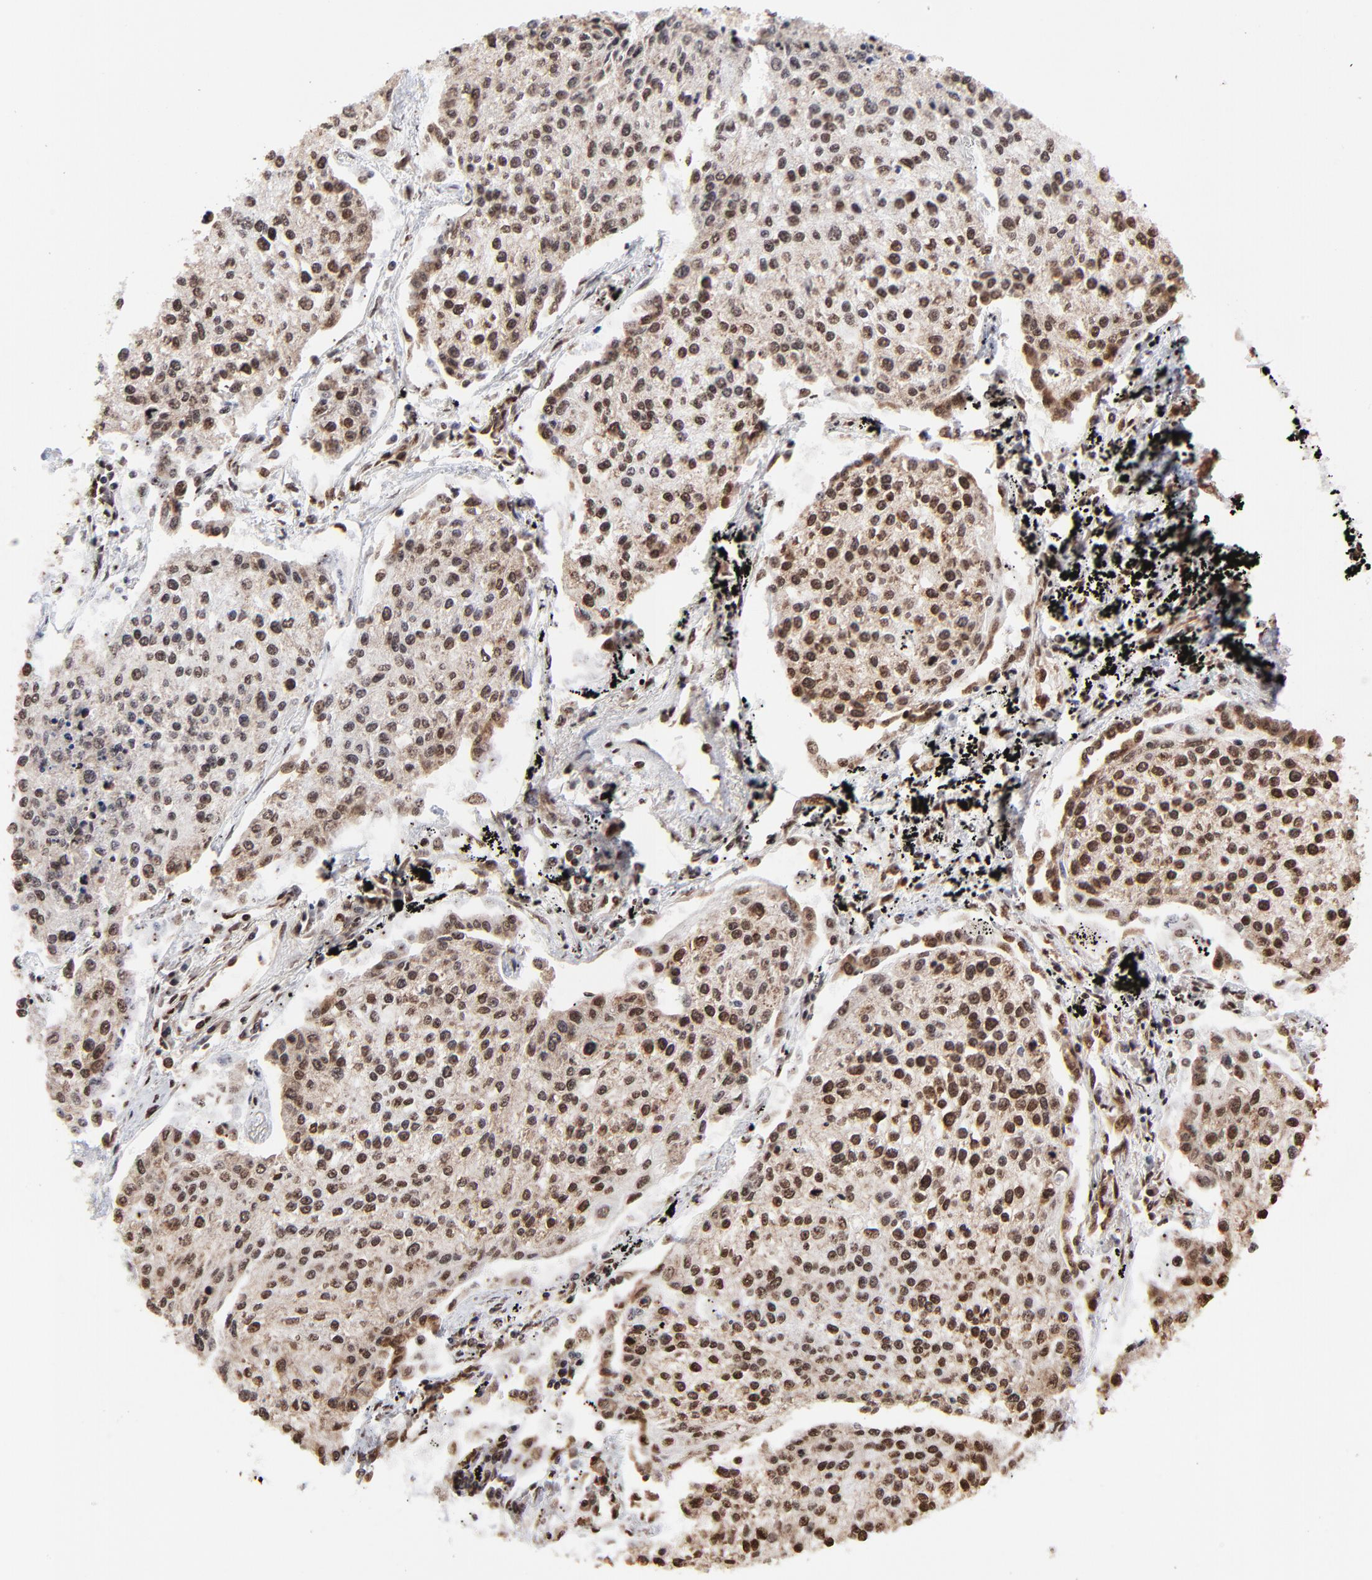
{"staining": {"intensity": "strong", "quantity": ">75%", "location": "nuclear"}, "tissue": "lung cancer", "cell_type": "Tumor cells", "image_type": "cancer", "snomed": [{"axis": "morphology", "description": "Squamous cell carcinoma, NOS"}, {"axis": "topography", "description": "Lung"}], "caption": "Strong nuclear expression for a protein is present in approximately >75% of tumor cells of lung cancer (squamous cell carcinoma) using IHC.", "gene": "ZNF544", "patient": {"sex": "male", "age": 75}}